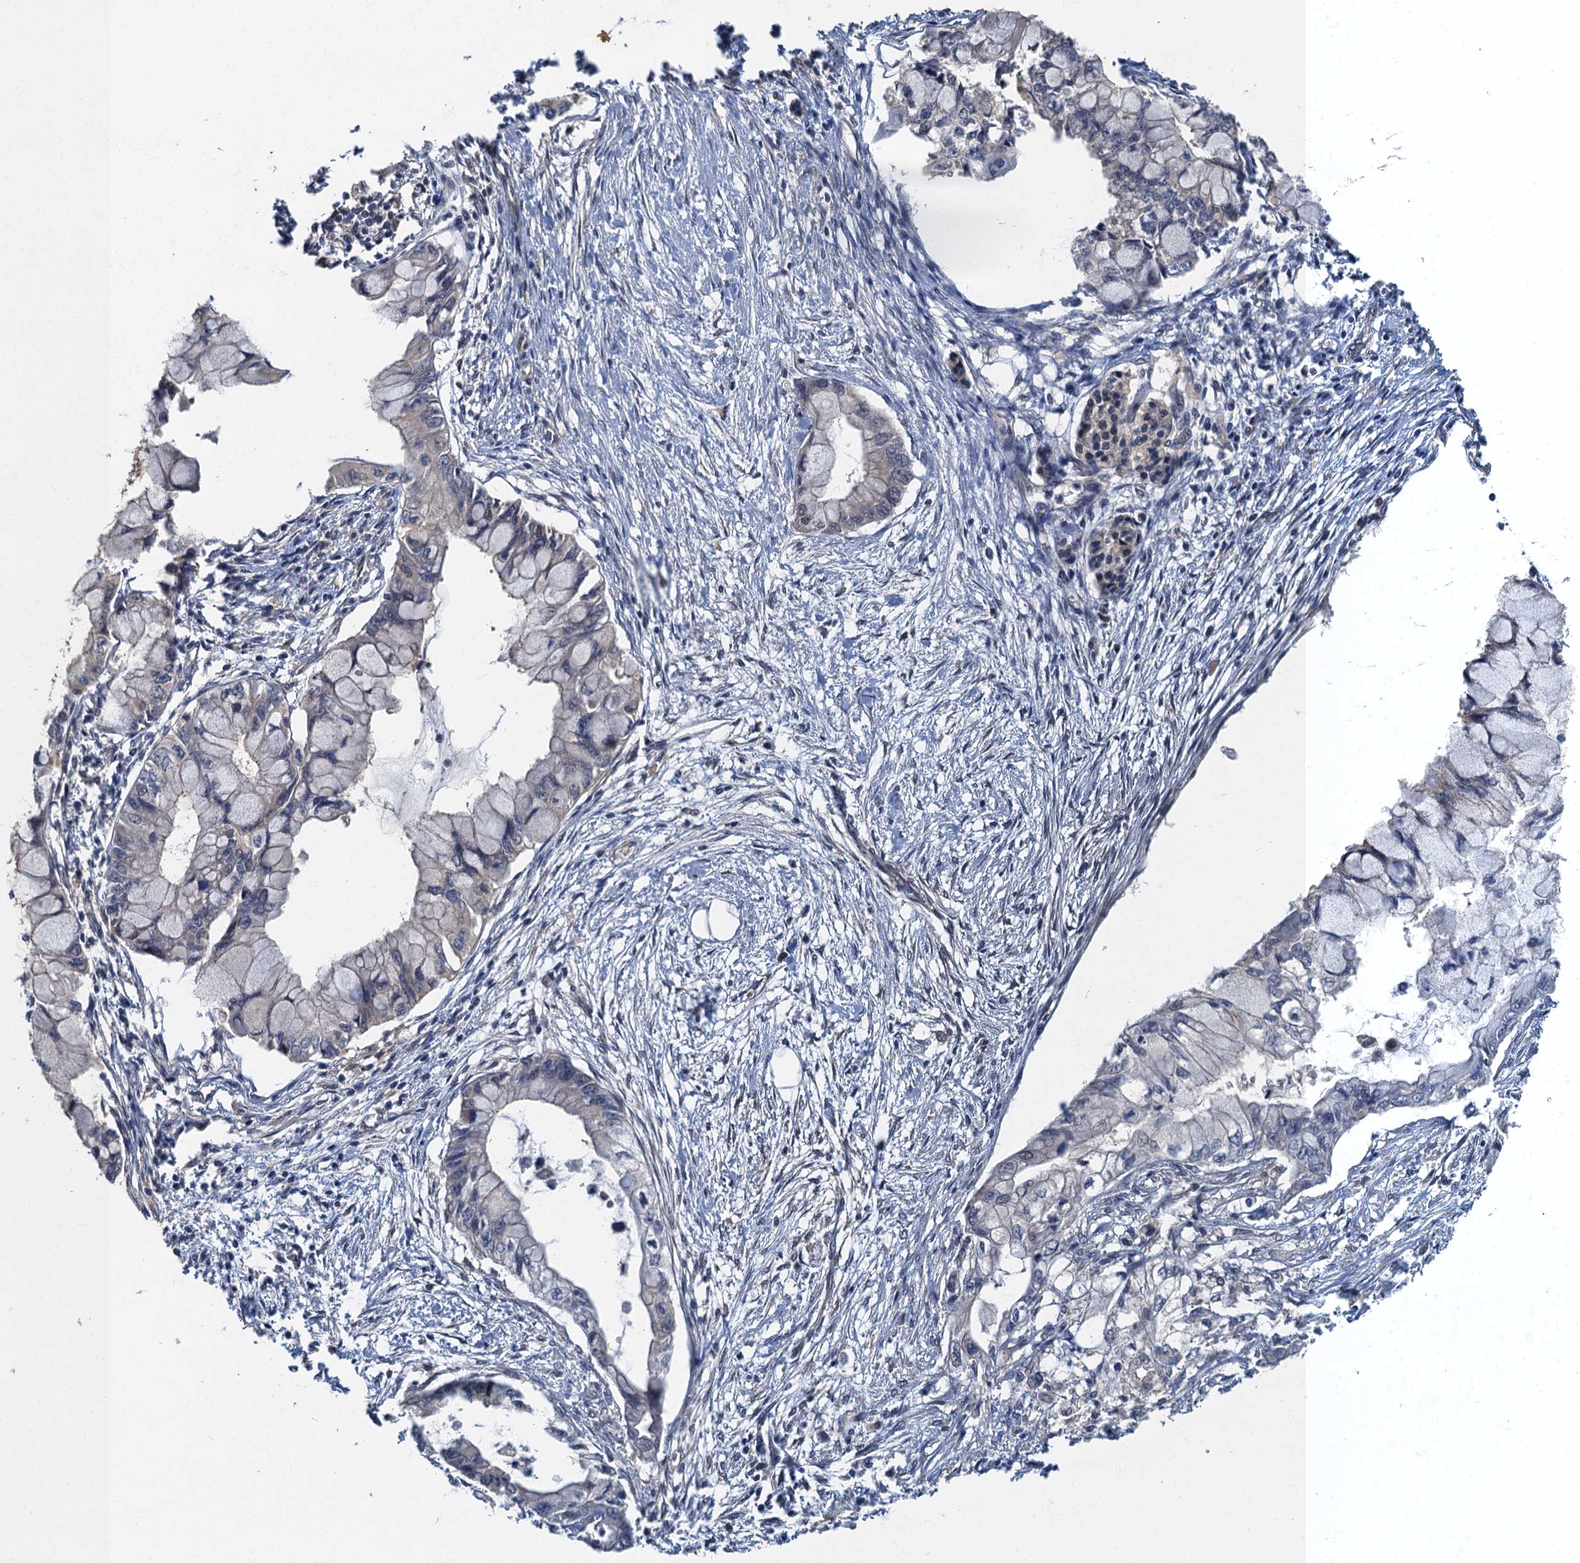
{"staining": {"intensity": "negative", "quantity": "none", "location": "none"}, "tissue": "pancreatic cancer", "cell_type": "Tumor cells", "image_type": "cancer", "snomed": [{"axis": "morphology", "description": "Adenocarcinoma, NOS"}, {"axis": "topography", "description": "Pancreas"}], "caption": "Tumor cells are negative for protein expression in human pancreatic adenocarcinoma. (IHC, brightfield microscopy, high magnification).", "gene": "TBCK", "patient": {"sex": "male", "age": 48}}